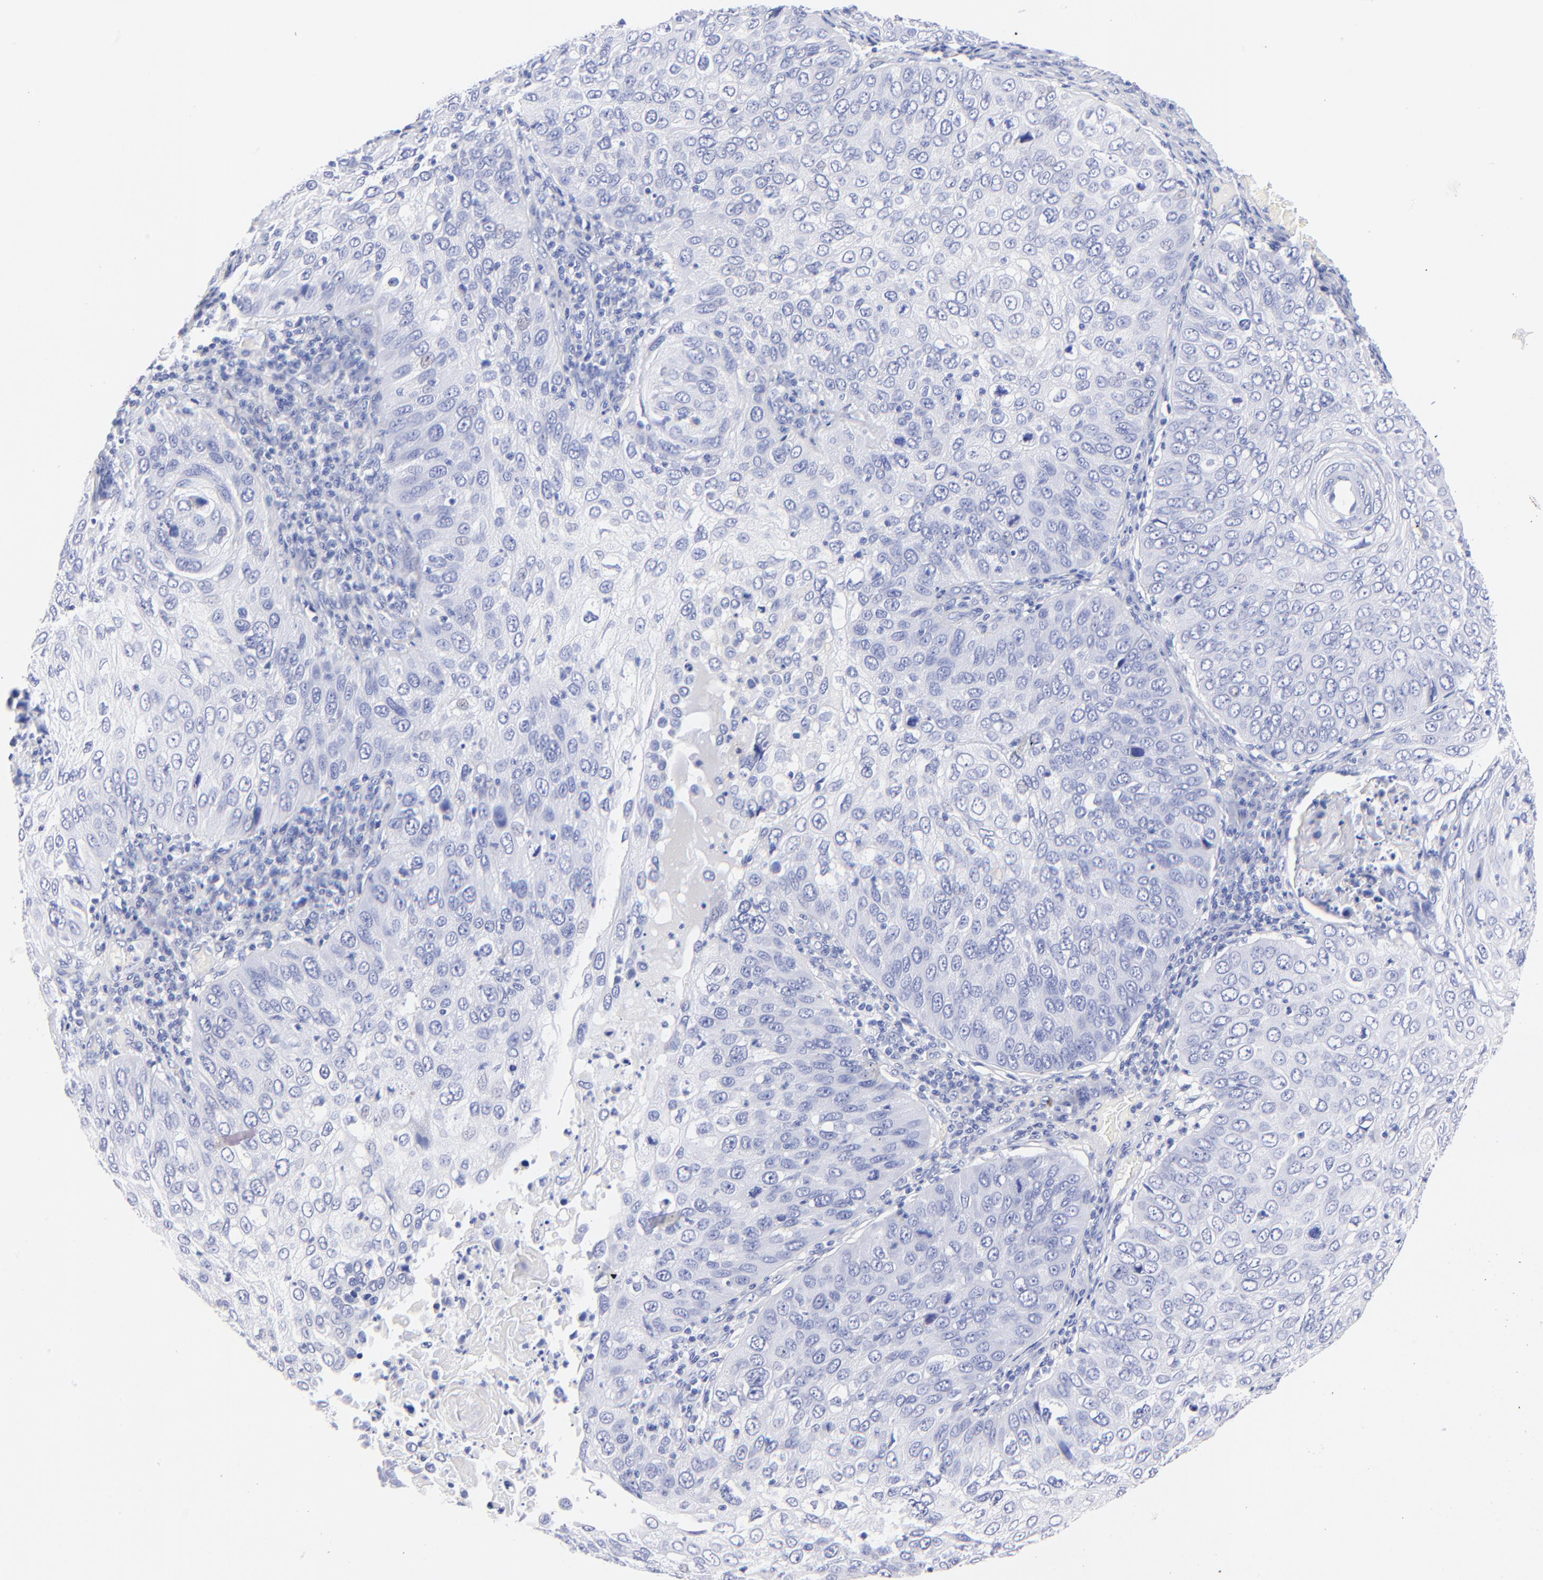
{"staining": {"intensity": "negative", "quantity": "none", "location": "none"}, "tissue": "skin cancer", "cell_type": "Tumor cells", "image_type": "cancer", "snomed": [{"axis": "morphology", "description": "Squamous cell carcinoma, NOS"}, {"axis": "topography", "description": "Skin"}], "caption": "The image reveals no significant expression in tumor cells of skin cancer (squamous cell carcinoma). The staining was performed using DAB (3,3'-diaminobenzidine) to visualize the protein expression in brown, while the nuclei were stained in blue with hematoxylin (Magnification: 20x).", "gene": "HORMAD2", "patient": {"sex": "male", "age": 87}}